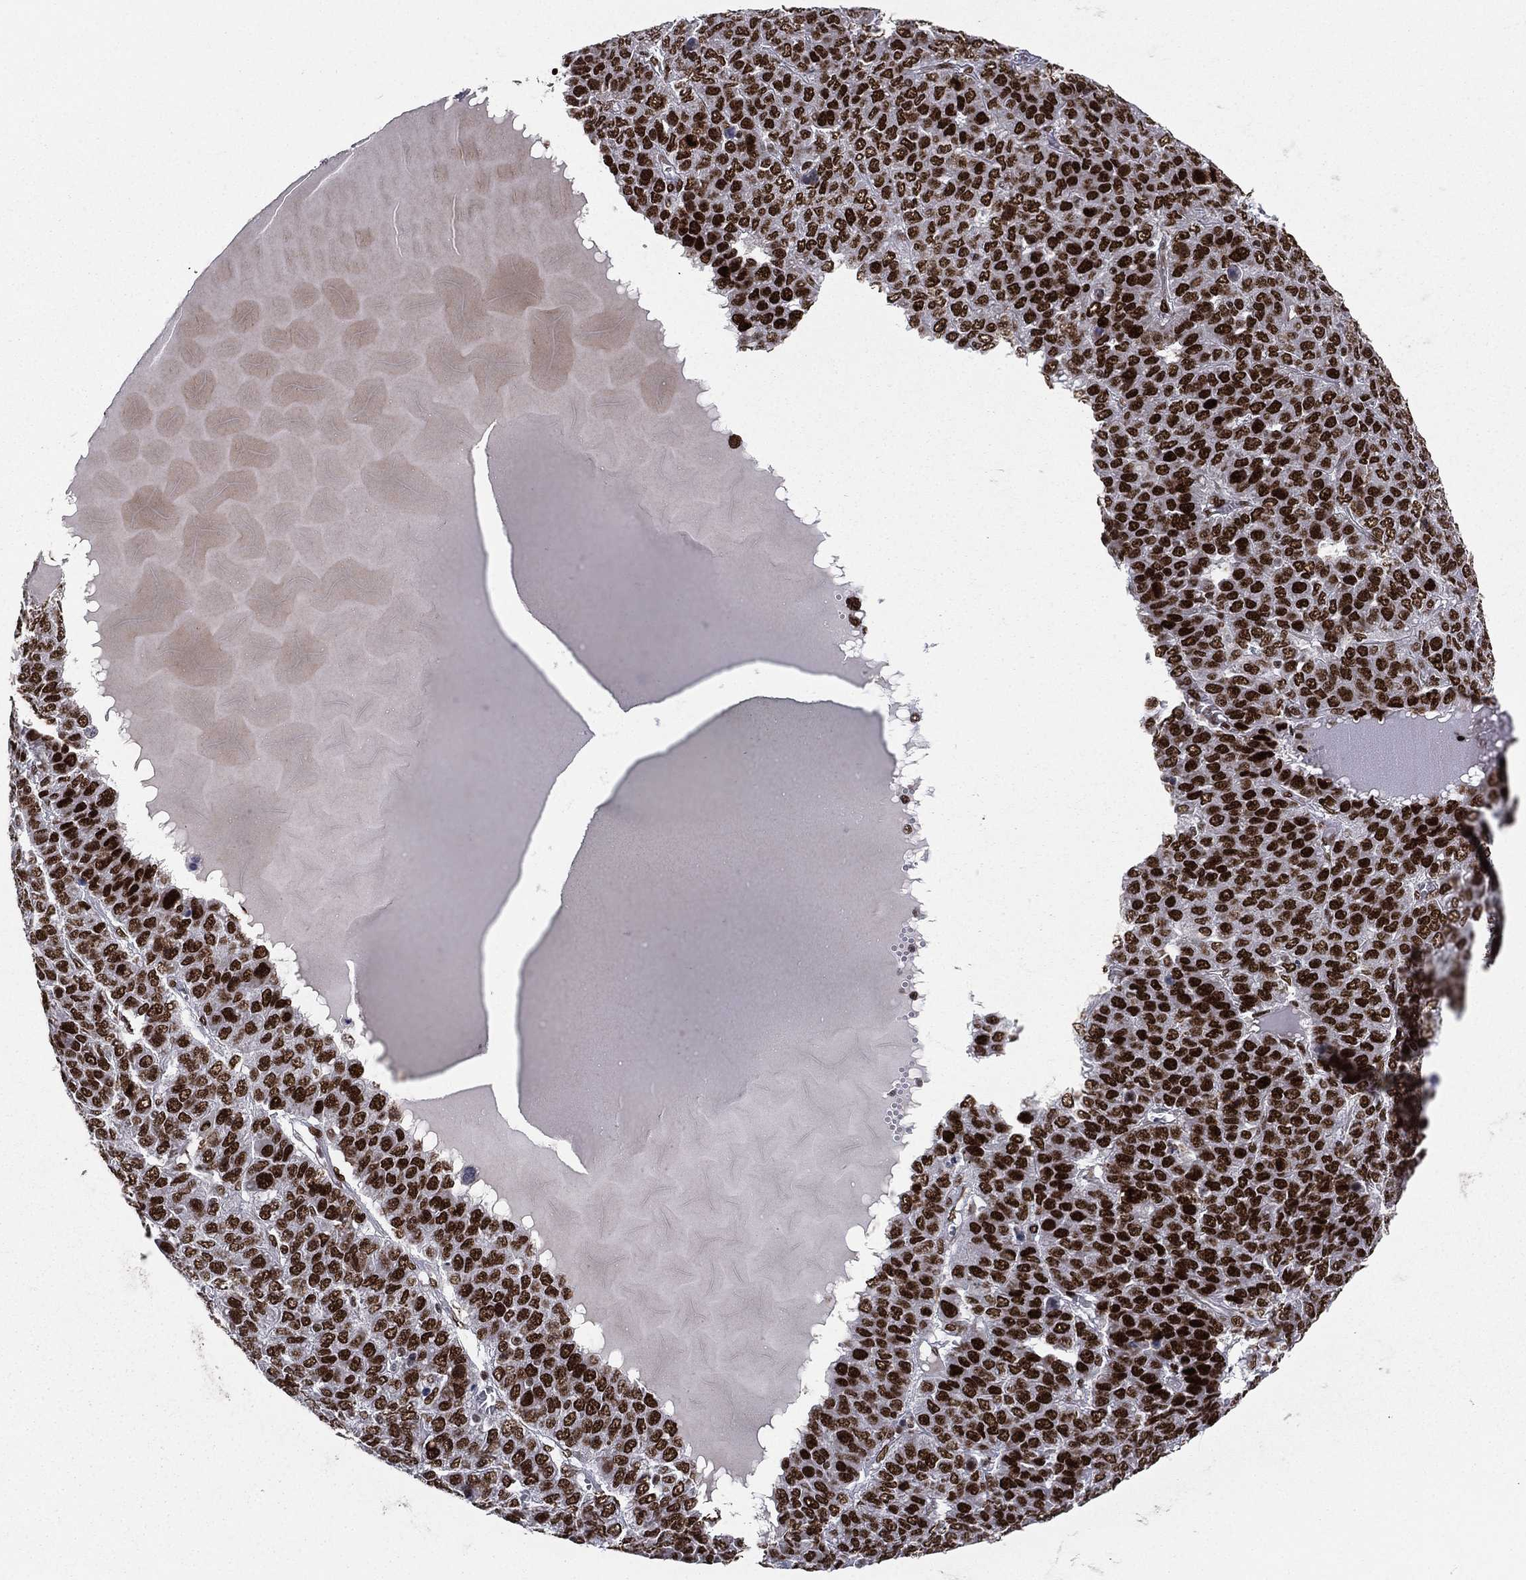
{"staining": {"intensity": "strong", "quantity": ">75%", "location": "nuclear"}, "tissue": "liver cancer", "cell_type": "Tumor cells", "image_type": "cancer", "snomed": [{"axis": "morphology", "description": "Carcinoma, Hepatocellular, NOS"}, {"axis": "topography", "description": "Liver"}], "caption": "Immunohistochemical staining of liver cancer demonstrates strong nuclear protein staining in about >75% of tumor cells.", "gene": "RTF1", "patient": {"sex": "male", "age": 69}}